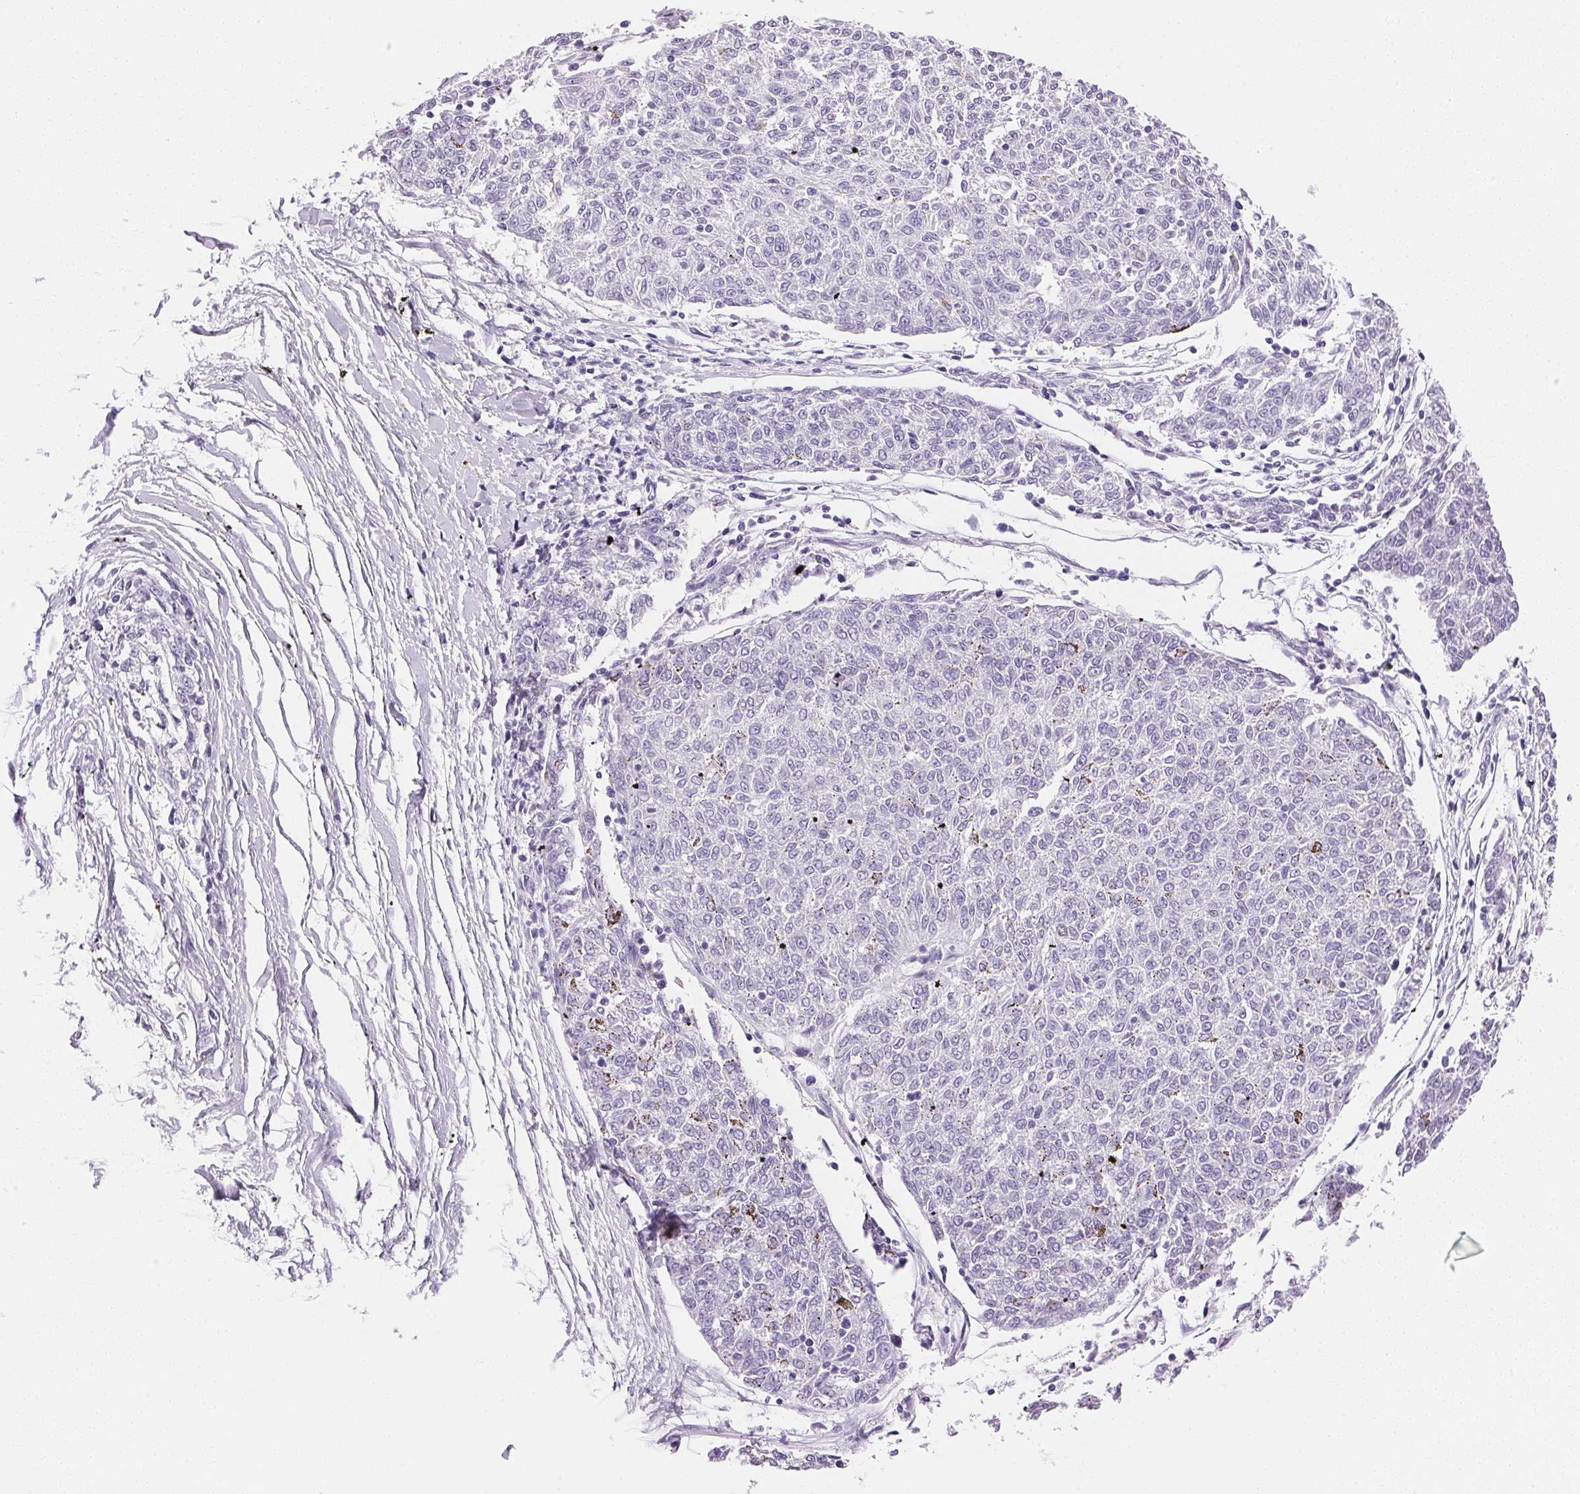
{"staining": {"intensity": "negative", "quantity": "none", "location": "none"}, "tissue": "melanoma", "cell_type": "Tumor cells", "image_type": "cancer", "snomed": [{"axis": "morphology", "description": "Malignant melanoma, NOS"}, {"axis": "topography", "description": "Skin"}], "caption": "Tumor cells show no significant protein positivity in melanoma.", "gene": "SMTN", "patient": {"sex": "female", "age": 72}}